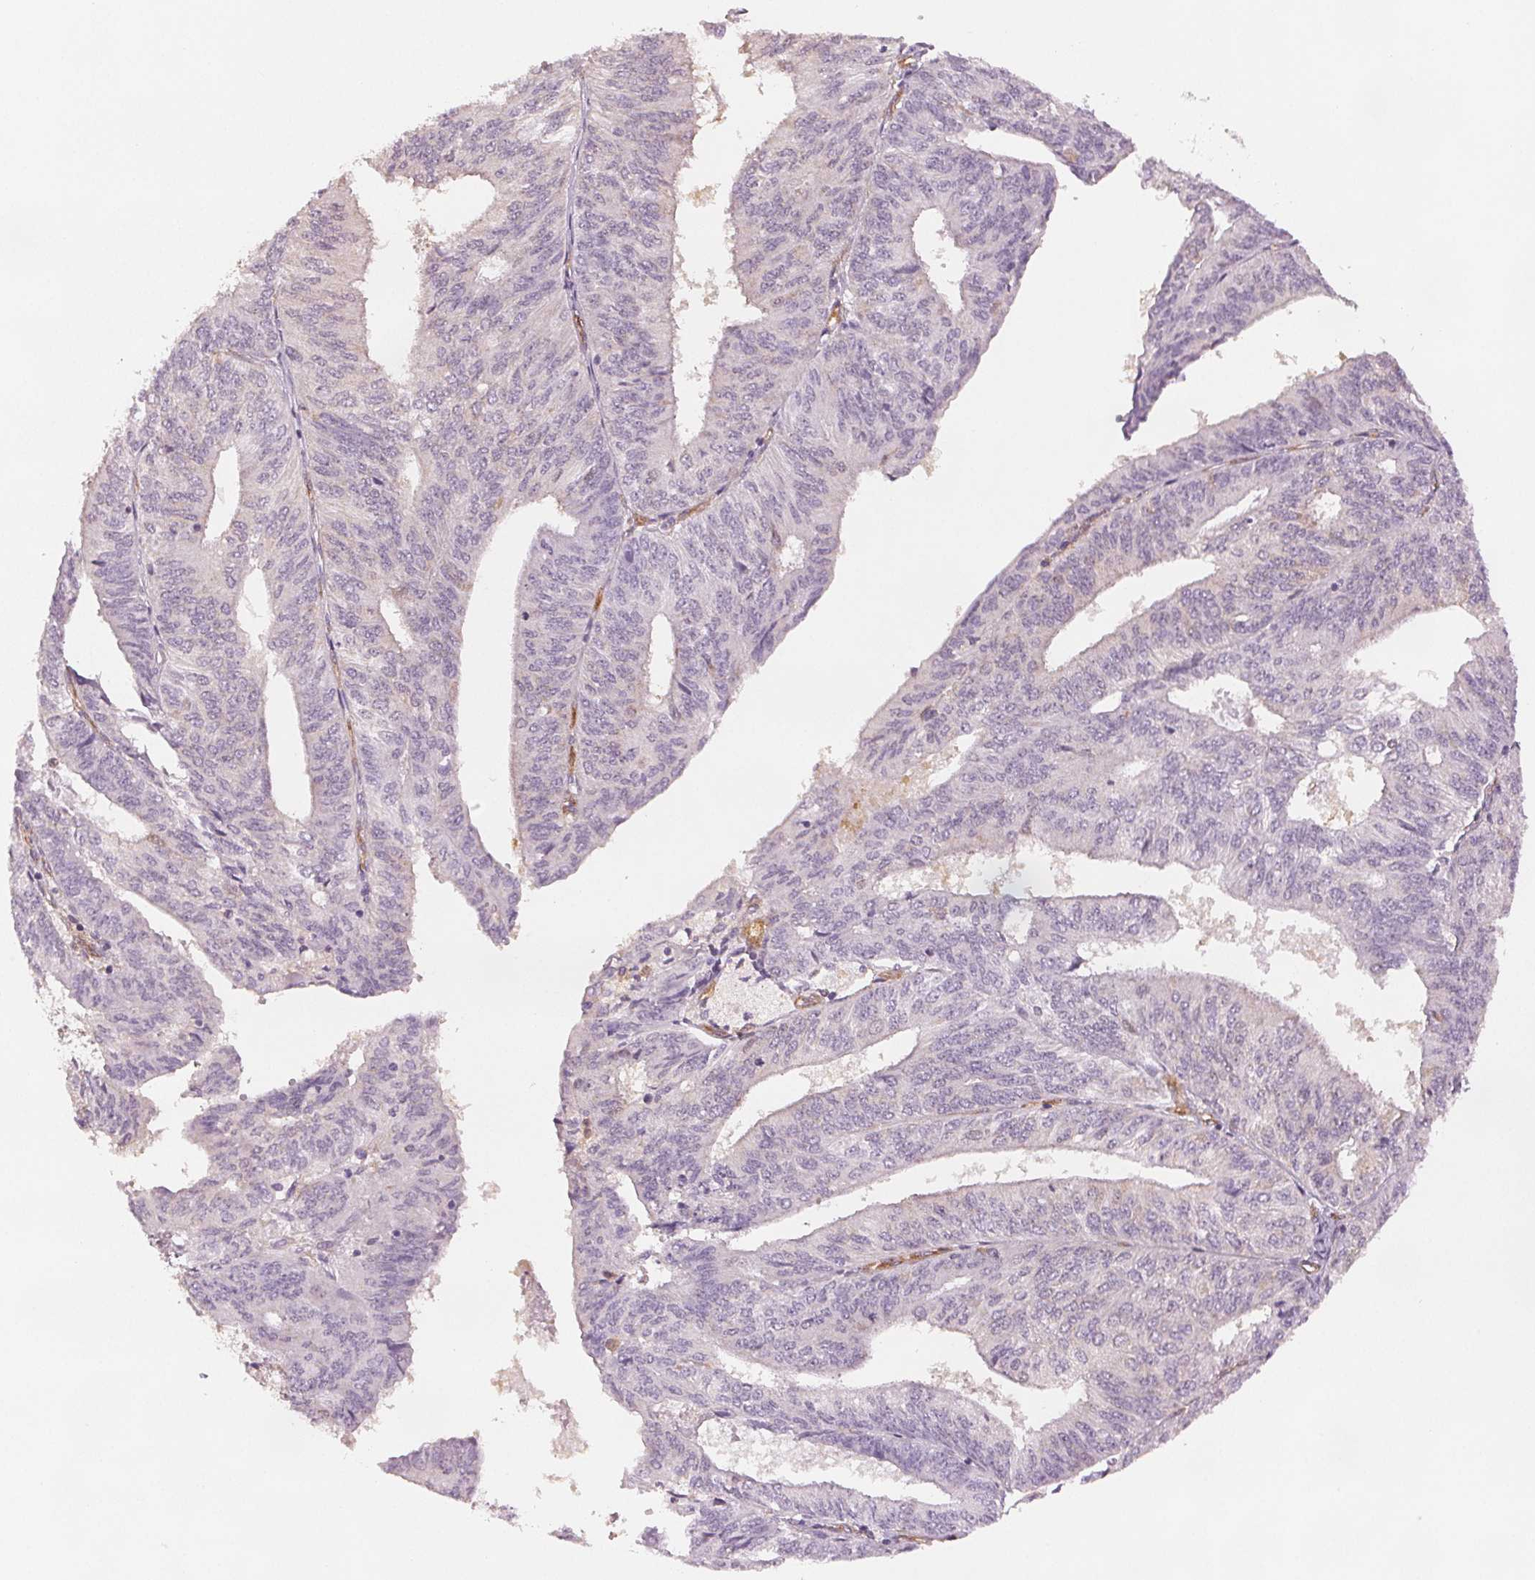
{"staining": {"intensity": "negative", "quantity": "none", "location": "none"}, "tissue": "endometrial cancer", "cell_type": "Tumor cells", "image_type": "cancer", "snomed": [{"axis": "morphology", "description": "Adenocarcinoma, NOS"}, {"axis": "topography", "description": "Endometrium"}], "caption": "Photomicrograph shows no significant protein positivity in tumor cells of endometrial cancer.", "gene": "DIAPH2", "patient": {"sex": "female", "age": 58}}